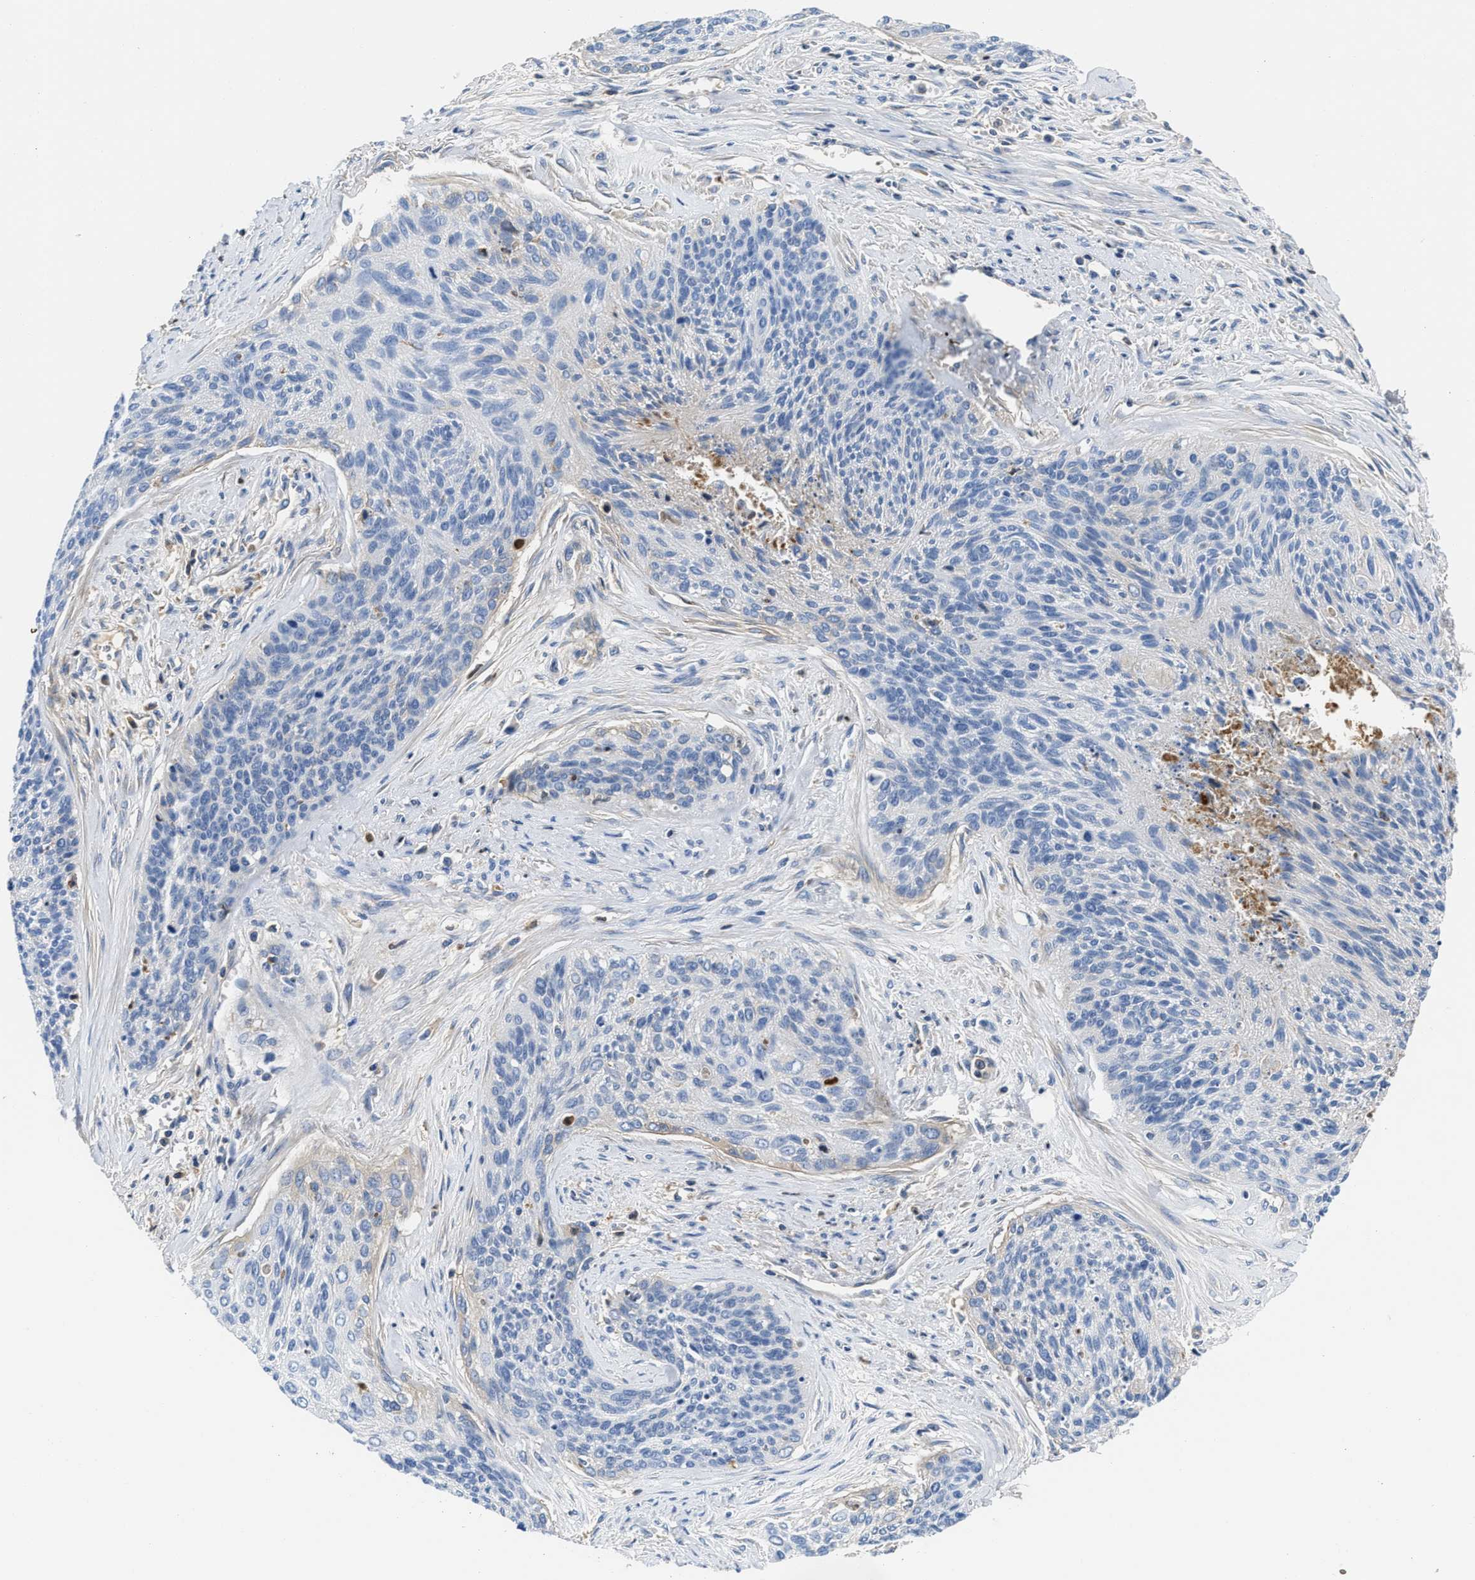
{"staining": {"intensity": "negative", "quantity": "none", "location": "none"}, "tissue": "cervical cancer", "cell_type": "Tumor cells", "image_type": "cancer", "snomed": [{"axis": "morphology", "description": "Squamous cell carcinoma, NOS"}, {"axis": "topography", "description": "Cervix"}], "caption": "Immunohistochemistry (IHC) of human squamous cell carcinoma (cervical) reveals no positivity in tumor cells. The staining was performed using DAB to visualize the protein expression in brown, while the nuclei were stained in blue with hematoxylin (Magnification: 20x).", "gene": "GC", "patient": {"sex": "female", "age": 55}}